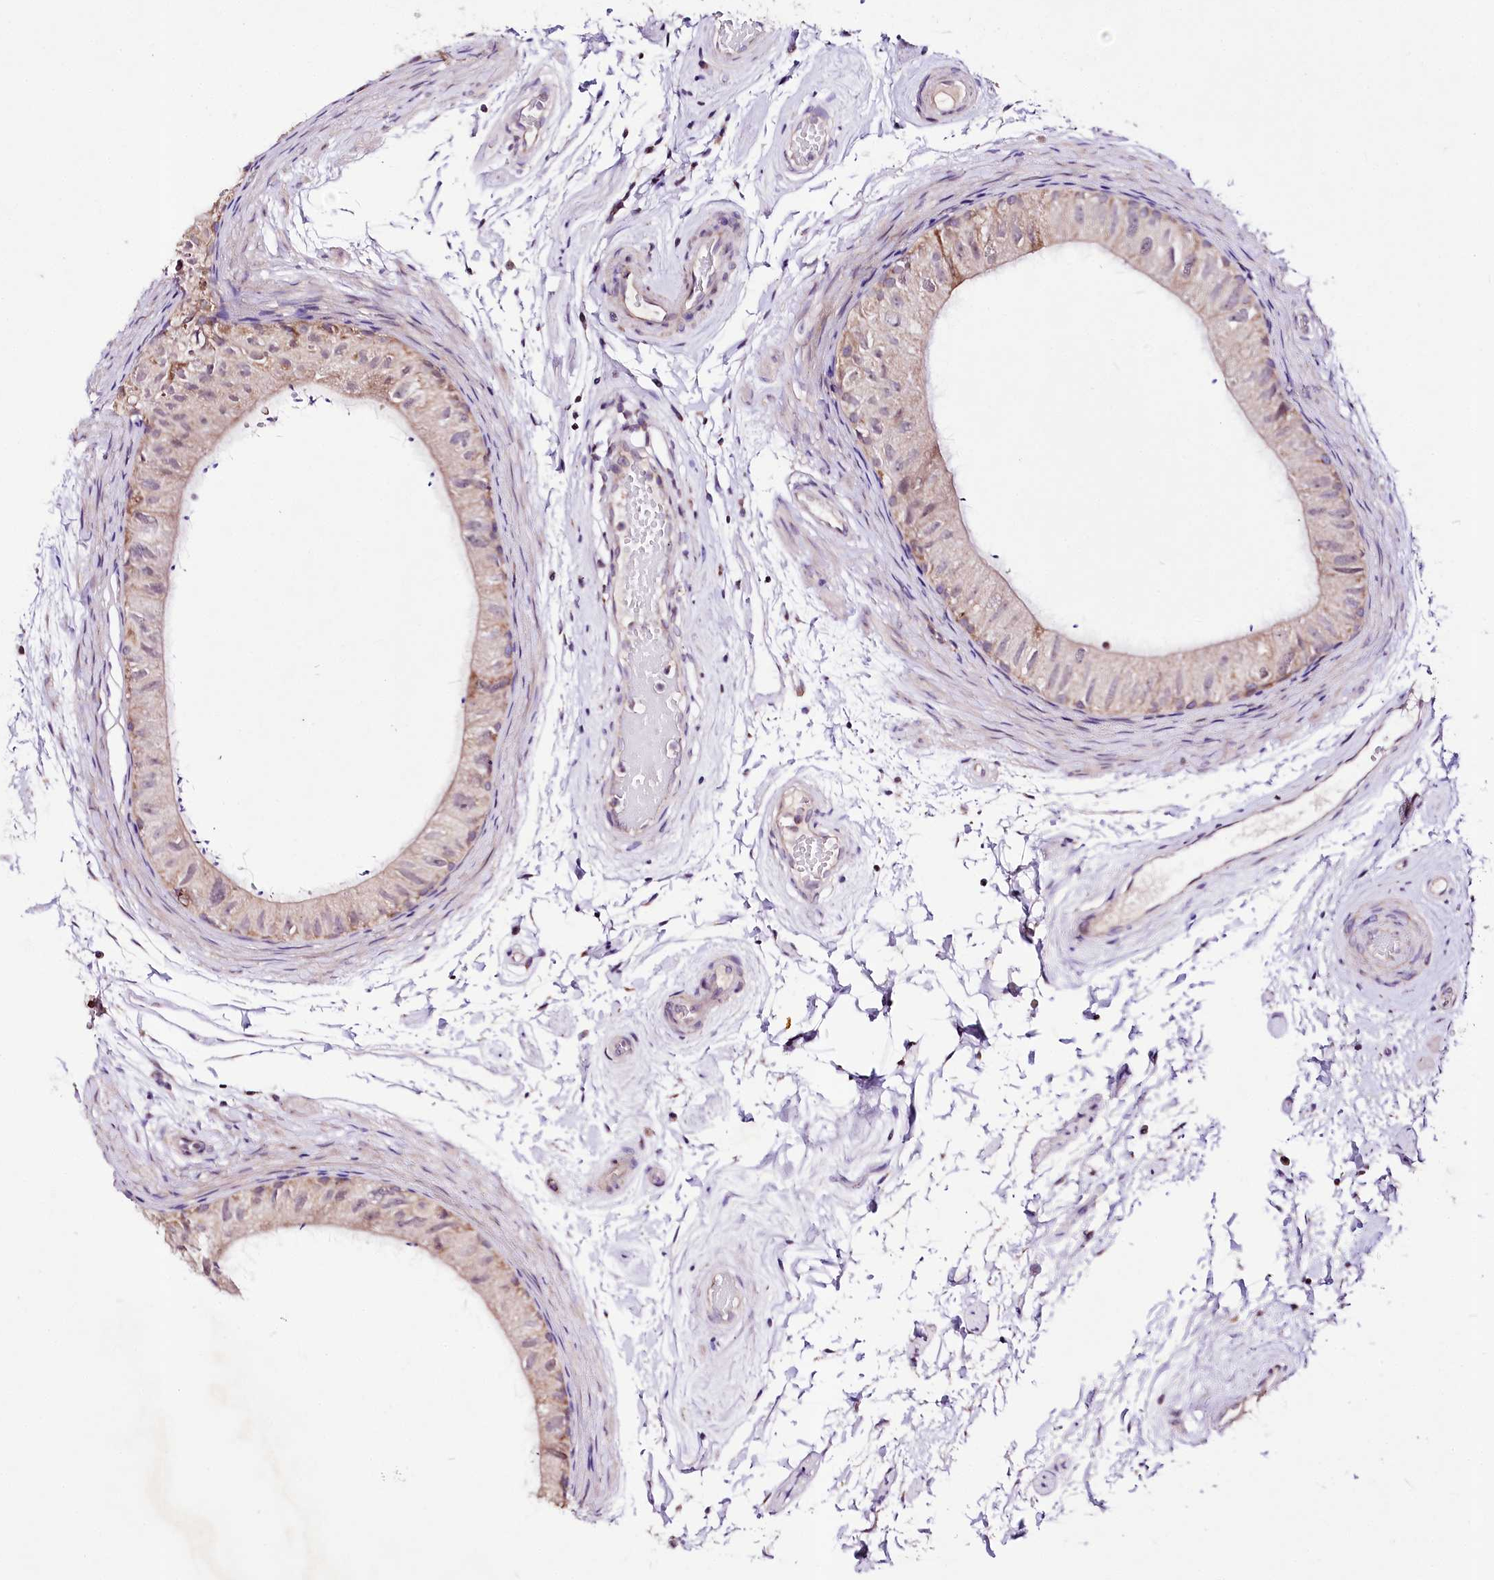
{"staining": {"intensity": "weak", "quantity": "<25%", "location": "cytoplasmic/membranous"}, "tissue": "epididymis", "cell_type": "Glandular cells", "image_type": "normal", "snomed": [{"axis": "morphology", "description": "Normal tissue, NOS"}, {"axis": "topography", "description": "Epididymis"}], "caption": "This is an immunohistochemistry histopathology image of benign human epididymis. There is no staining in glandular cells.", "gene": "ATE1", "patient": {"sex": "male", "age": 50}}